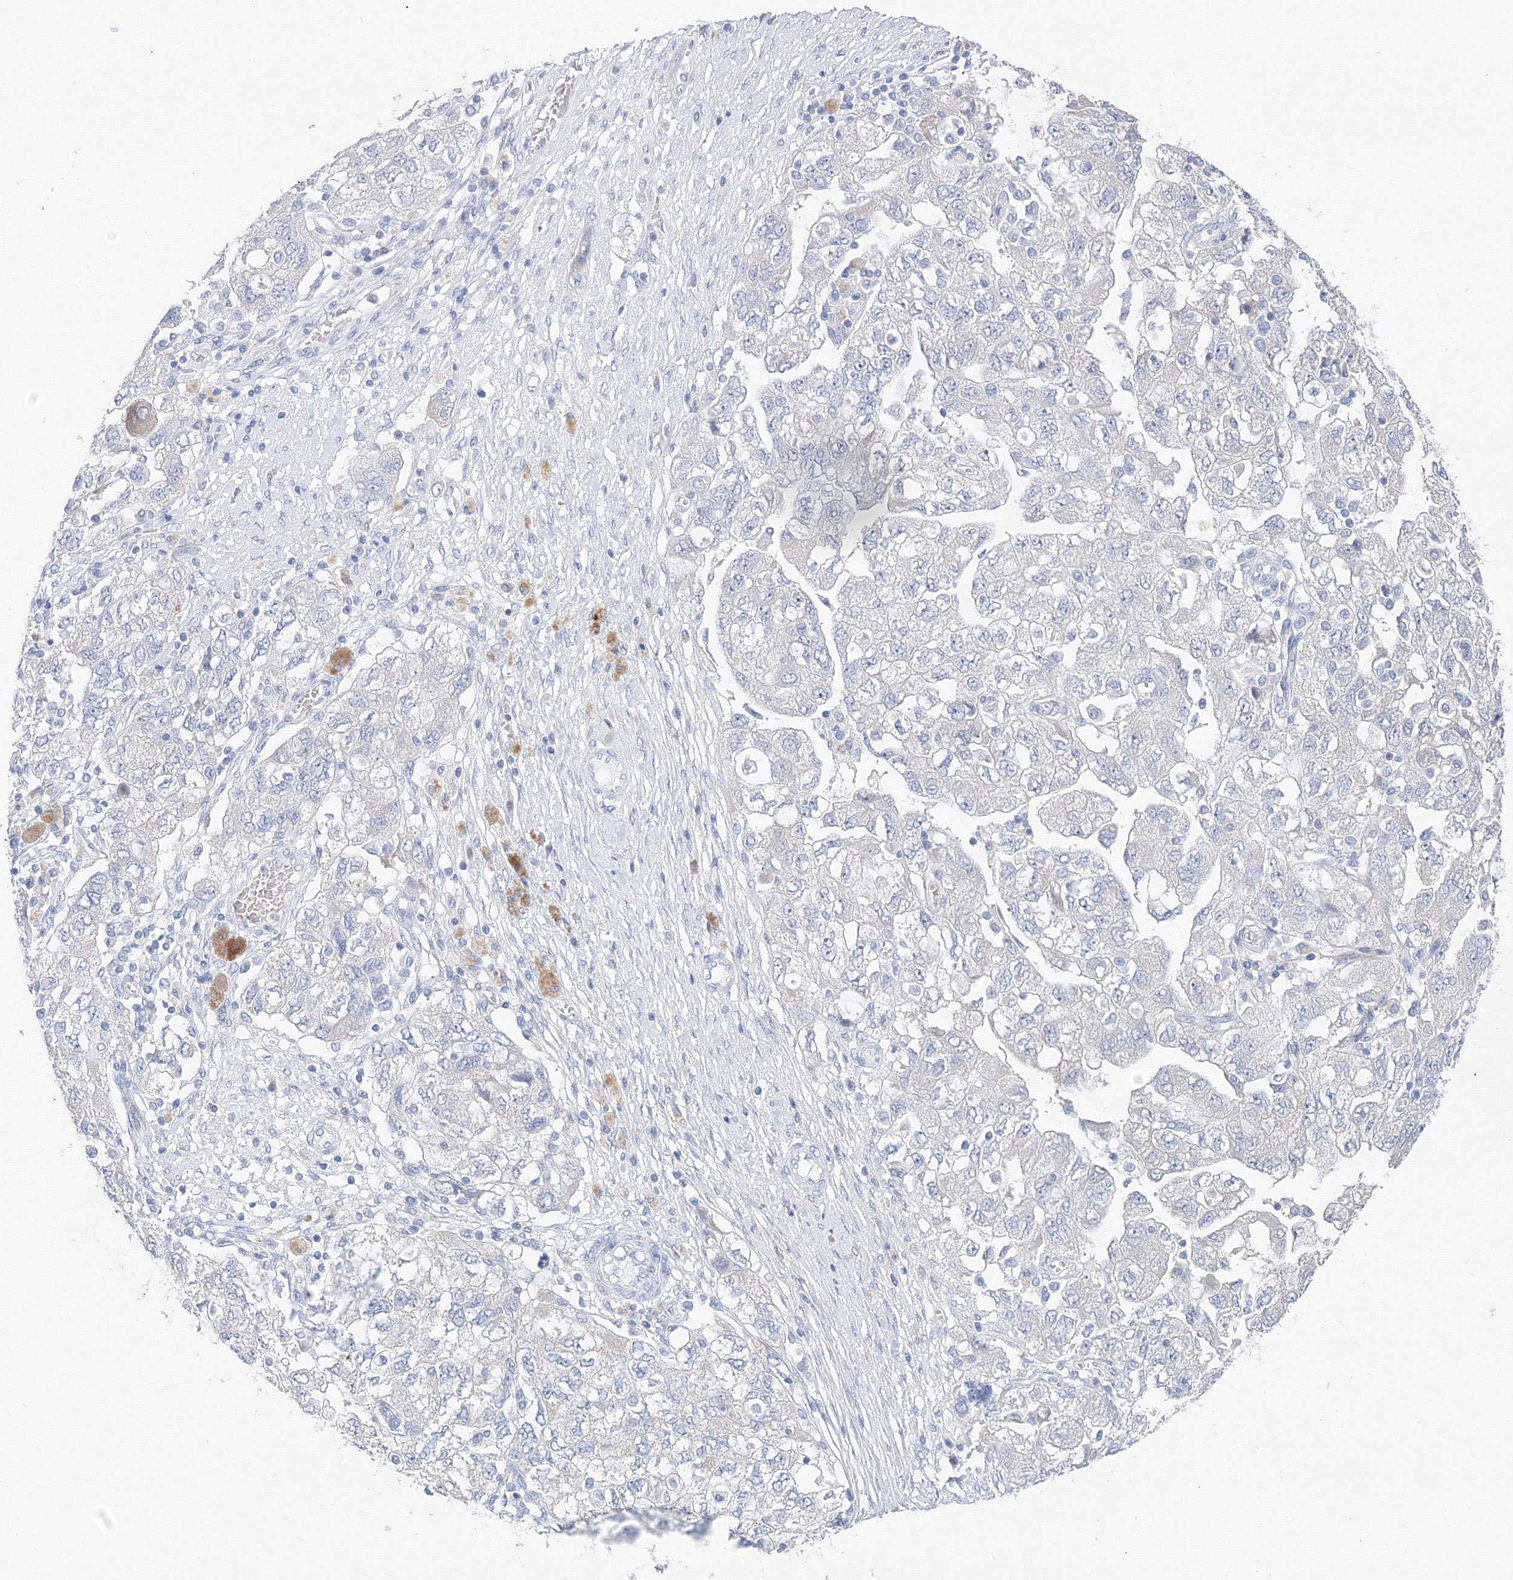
{"staining": {"intensity": "negative", "quantity": "none", "location": "none"}, "tissue": "ovarian cancer", "cell_type": "Tumor cells", "image_type": "cancer", "snomed": [{"axis": "morphology", "description": "Carcinoma, NOS"}, {"axis": "morphology", "description": "Cystadenocarcinoma, serous, NOS"}, {"axis": "topography", "description": "Ovary"}], "caption": "Human ovarian cancer (carcinoma) stained for a protein using immunohistochemistry (IHC) reveals no expression in tumor cells.", "gene": "TAMM41", "patient": {"sex": "female", "age": 69}}